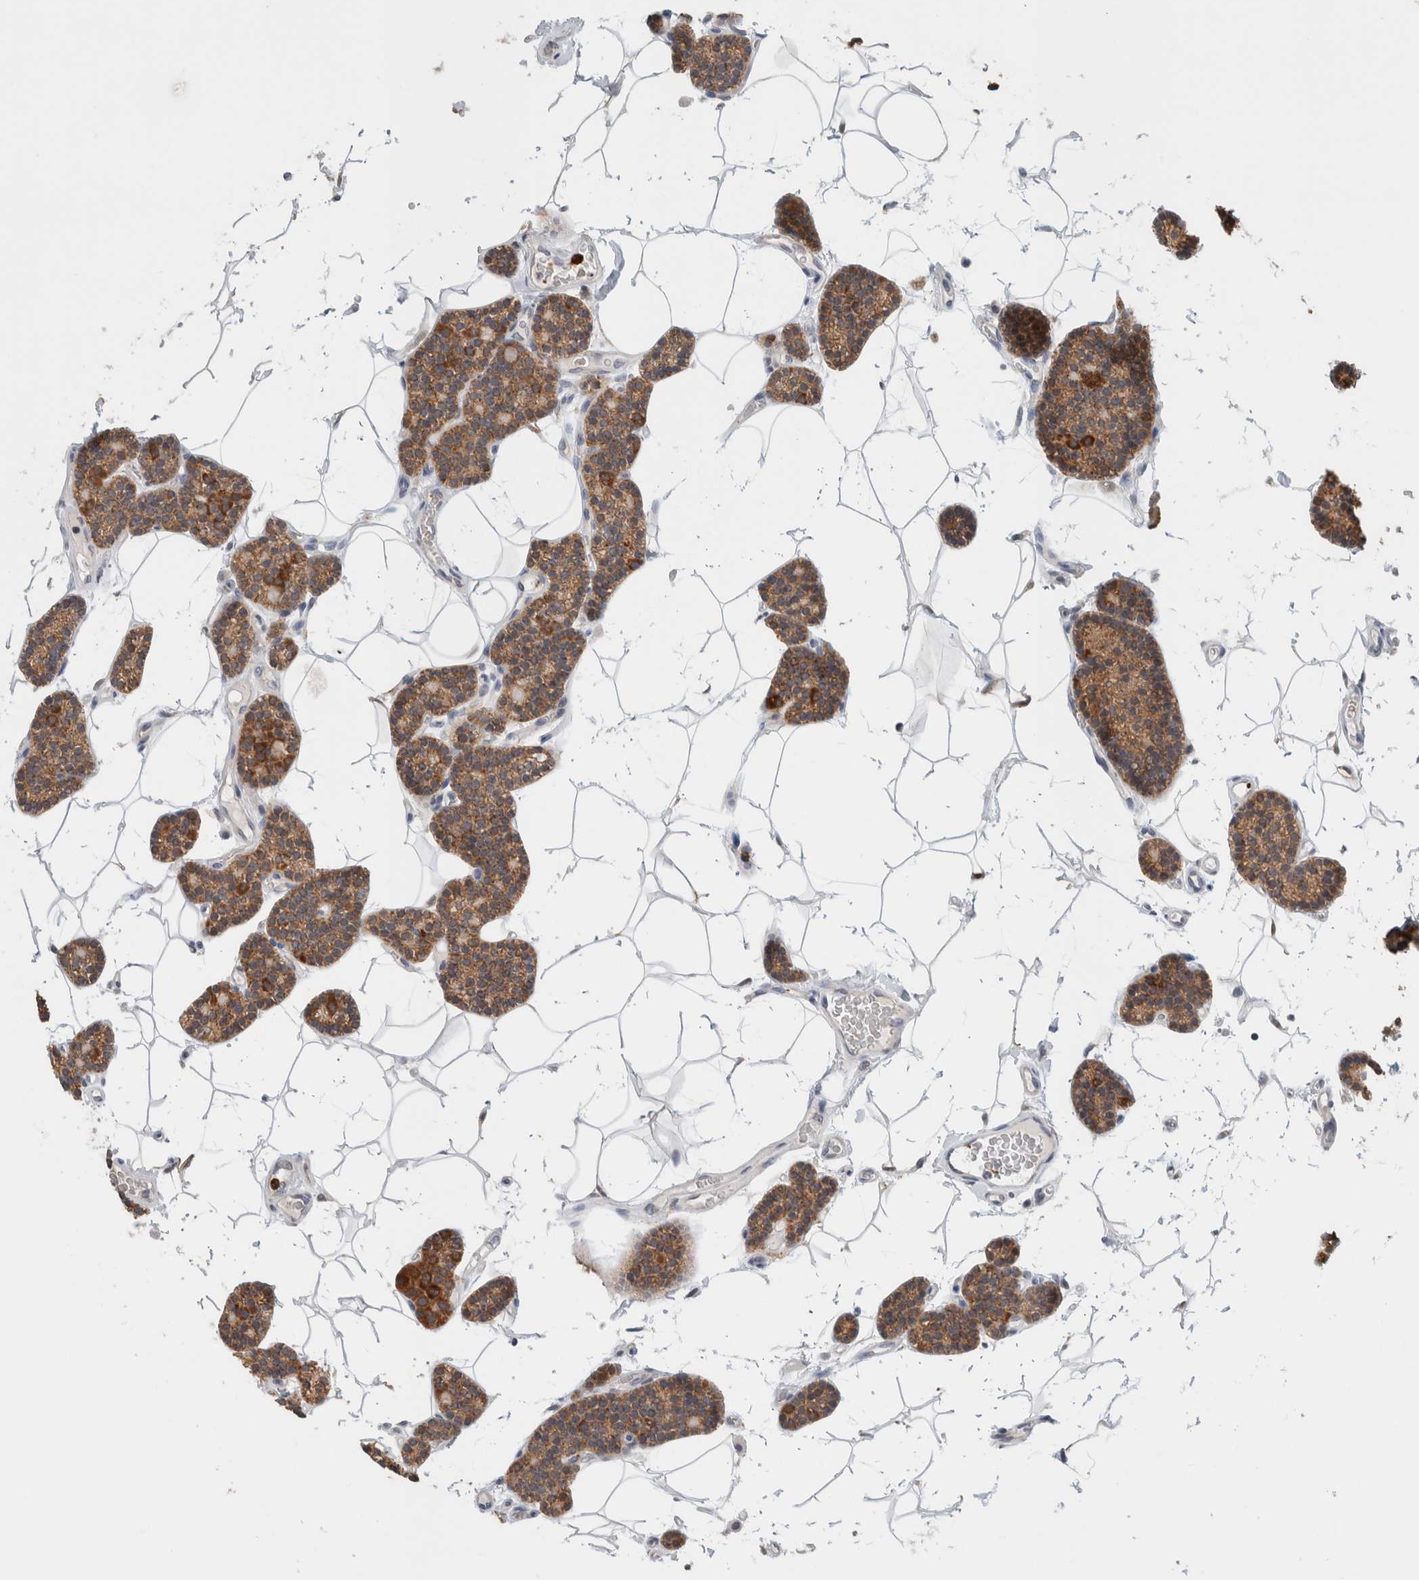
{"staining": {"intensity": "strong", "quantity": ">75%", "location": "cytoplasmic/membranous"}, "tissue": "parathyroid gland", "cell_type": "Glandular cells", "image_type": "normal", "snomed": [{"axis": "morphology", "description": "Normal tissue, NOS"}, {"axis": "topography", "description": "Parathyroid gland"}], "caption": "Brown immunohistochemical staining in unremarkable parathyroid gland exhibits strong cytoplasmic/membranous expression in about >75% of glandular cells.", "gene": "CRAT", "patient": {"sex": "male", "age": 52}}